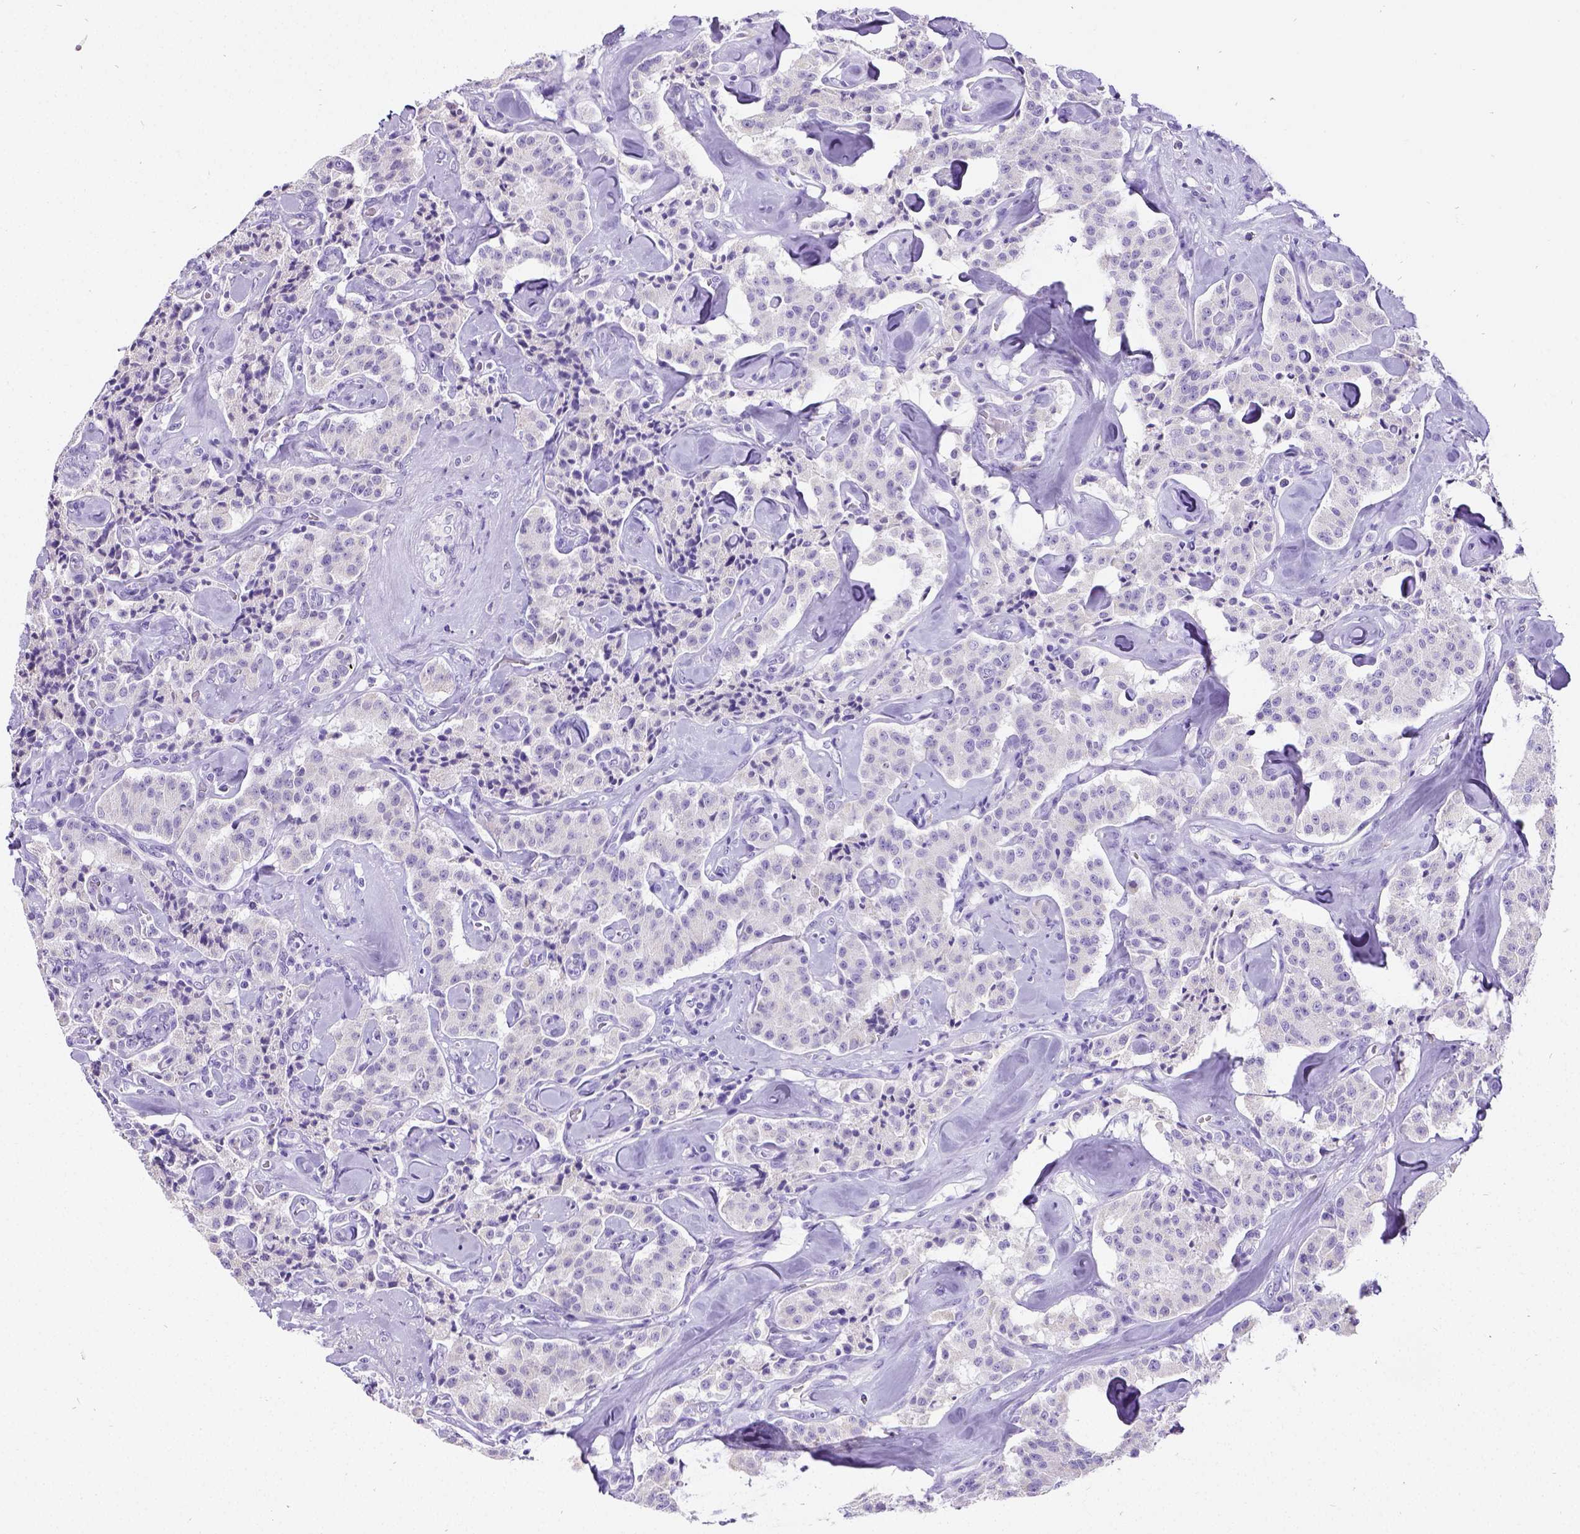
{"staining": {"intensity": "negative", "quantity": "none", "location": "none"}, "tissue": "carcinoid", "cell_type": "Tumor cells", "image_type": "cancer", "snomed": [{"axis": "morphology", "description": "Carcinoid, malignant, NOS"}, {"axis": "topography", "description": "Pancreas"}], "caption": "Immunohistochemistry micrograph of neoplastic tissue: malignant carcinoid stained with DAB (3,3'-diaminobenzidine) shows no significant protein expression in tumor cells.", "gene": "SATB2", "patient": {"sex": "male", "age": 41}}